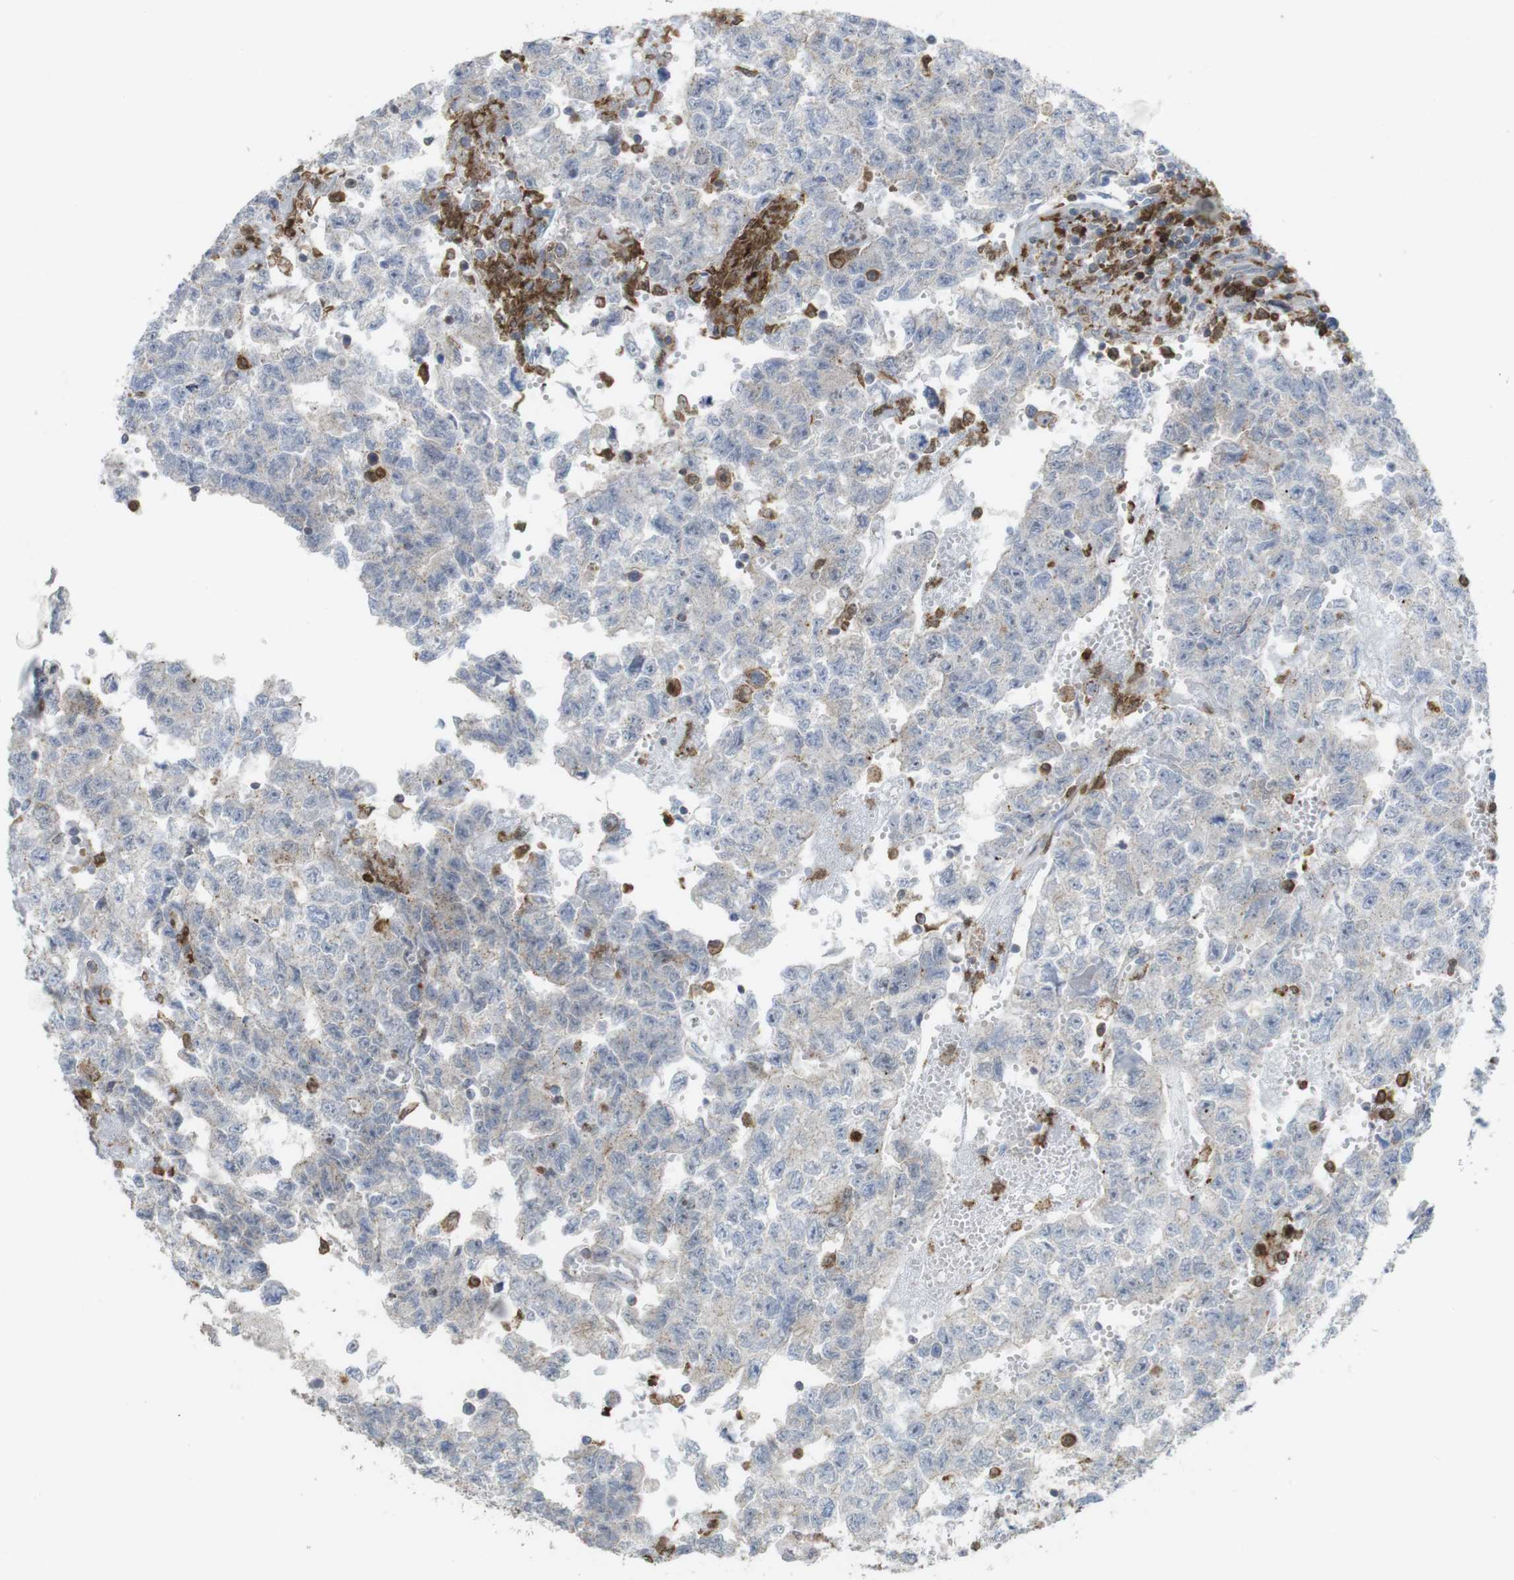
{"staining": {"intensity": "negative", "quantity": "none", "location": "none"}, "tissue": "testis cancer", "cell_type": "Tumor cells", "image_type": "cancer", "snomed": [{"axis": "morphology", "description": "Seminoma, NOS"}, {"axis": "morphology", "description": "Carcinoma, Embryonal, NOS"}, {"axis": "topography", "description": "Testis"}], "caption": "Micrograph shows no significant protein positivity in tumor cells of testis cancer (seminoma).", "gene": "PRKCD", "patient": {"sex": "male", "age": 38}}